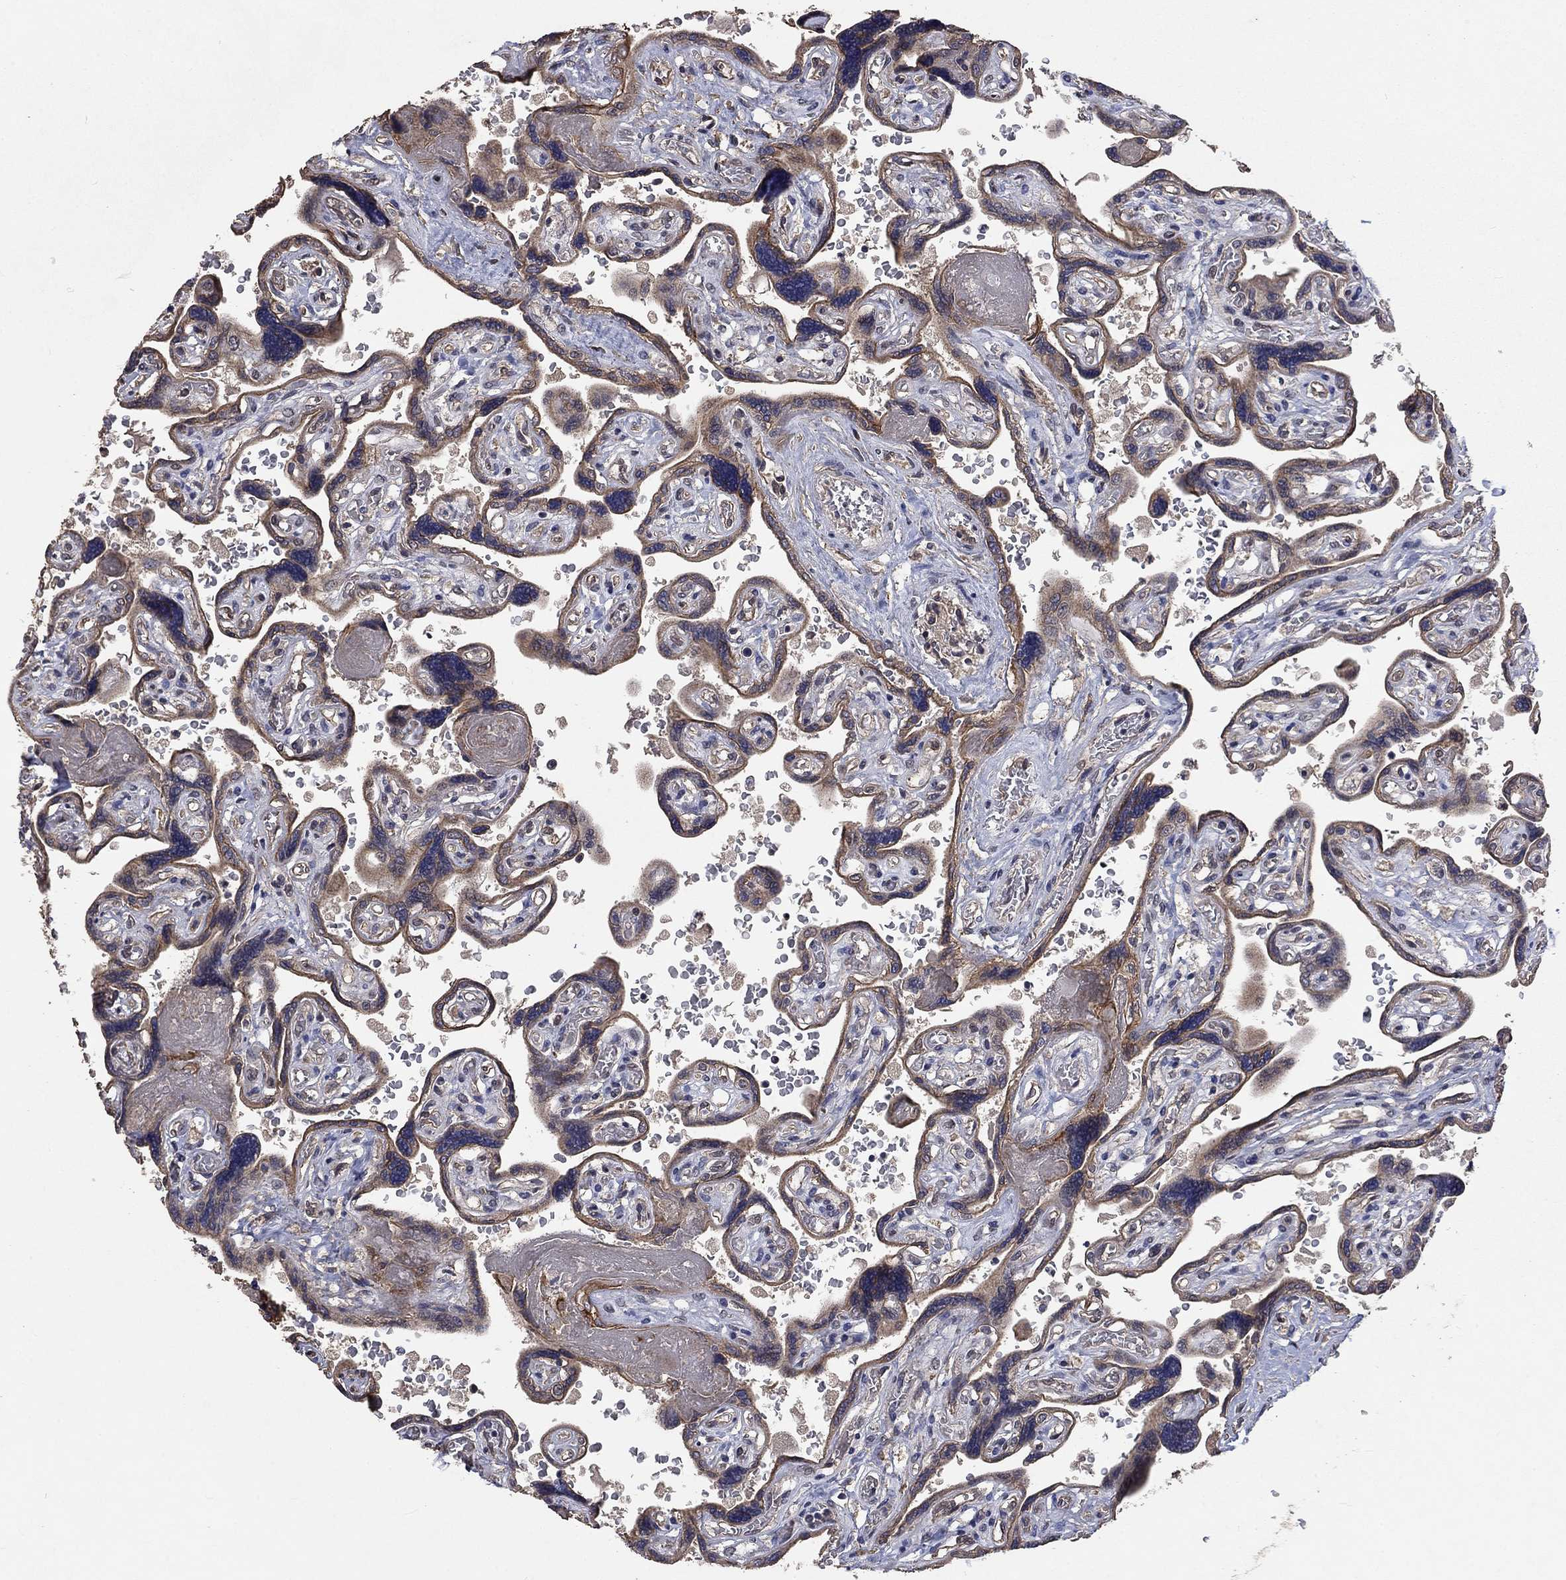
{"staining": {"intensity": "negative", "quantity": "none", "location": "none"}, "tissue": "placenta", "cell_type": "Decidual cells", "image_type": "normal", "snomed": [{"axis": "morphology", "description": "Normal tissue, NOS"}, {"axis": "topography", "description": "Placenta"}], "caption": "This is an immunohistochemistry (IHC) micrograph of unremarkable placenta. There is no staining in decidual cells.", "gene": "CHST5", "patient": {"sex": "female", "age": 32}}